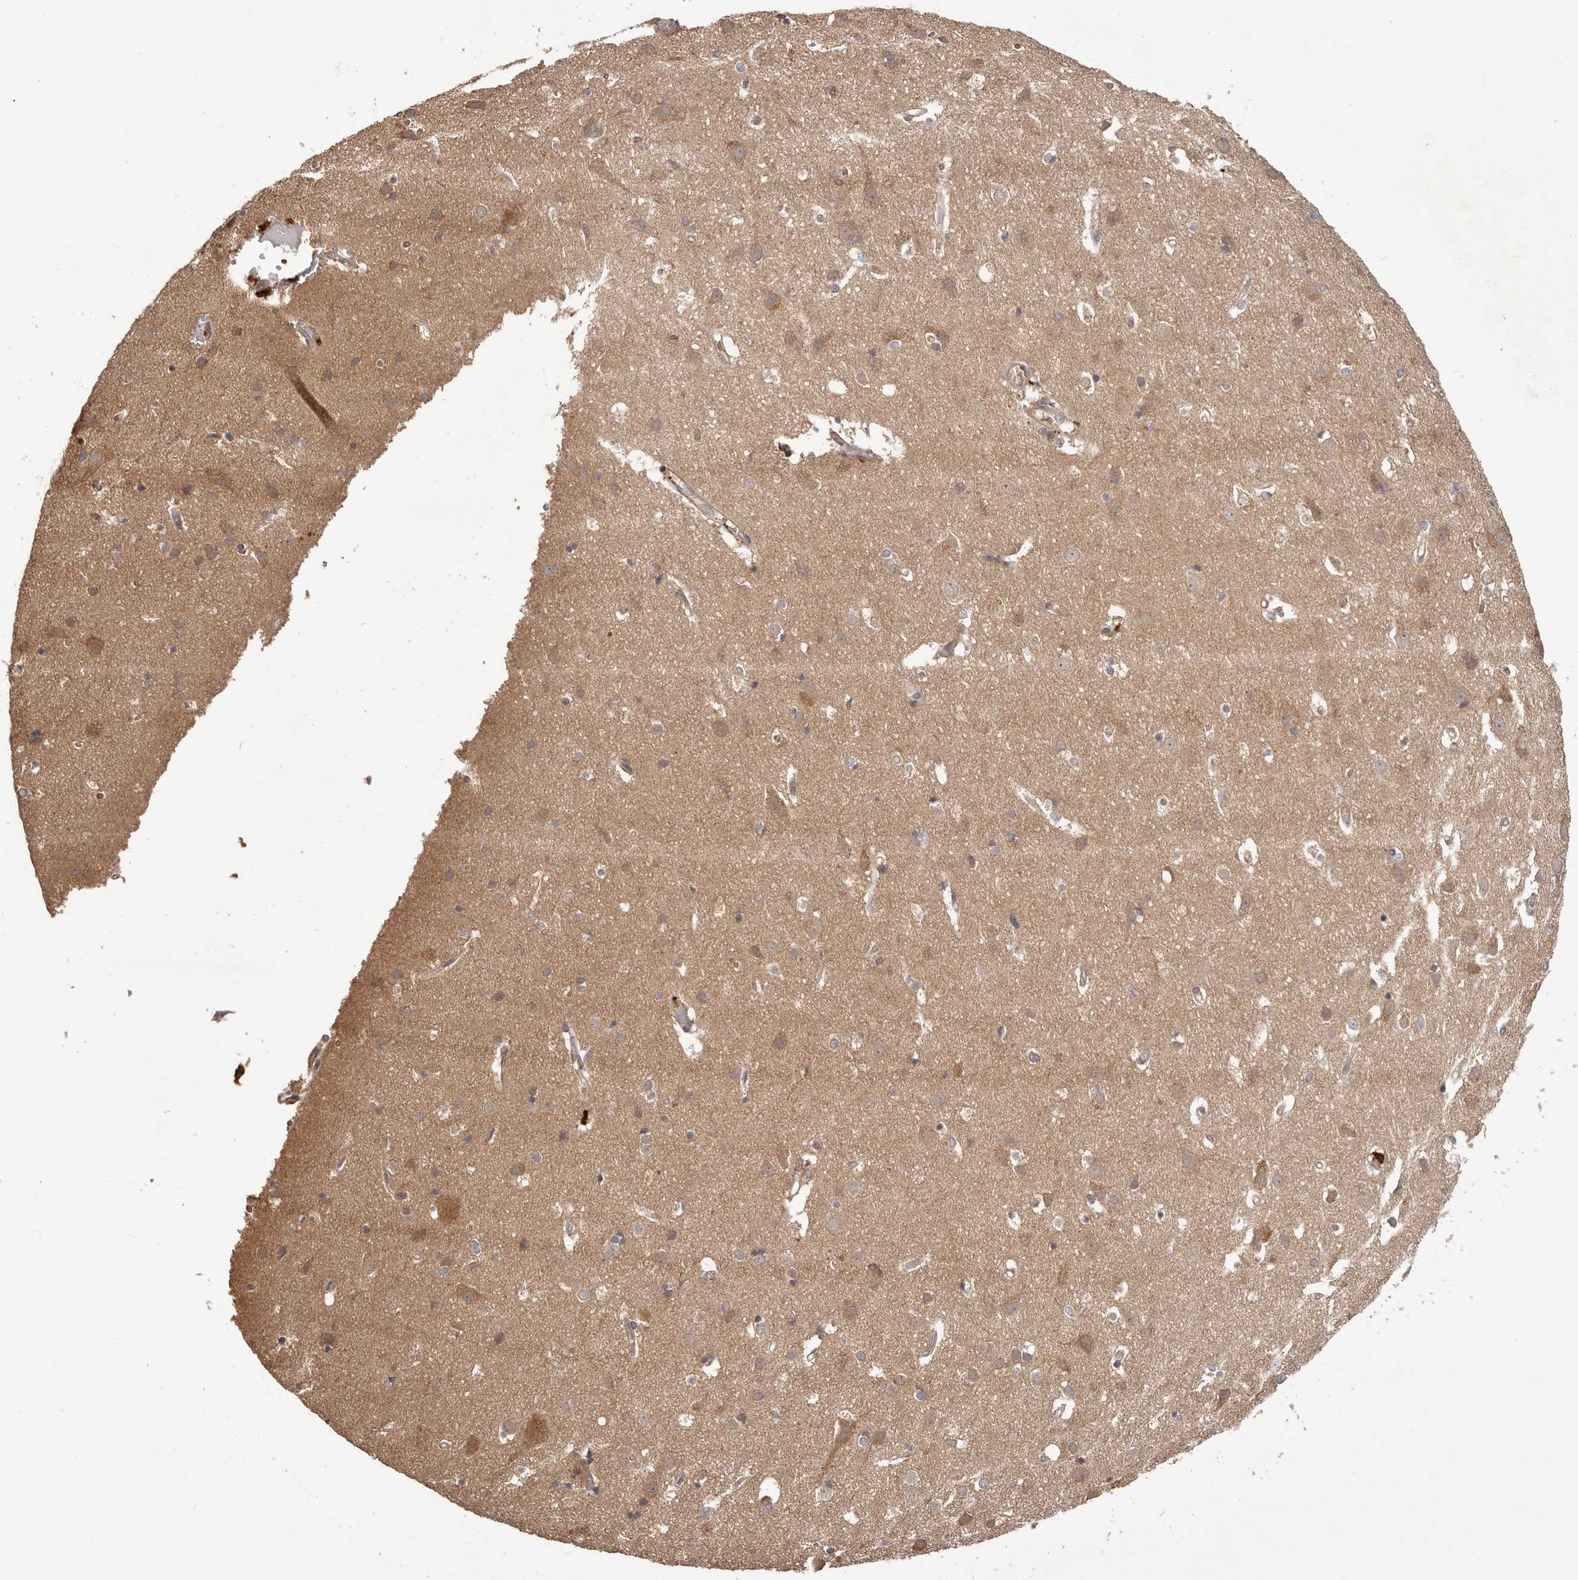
{"staining": {"intensity": "moderate", "quantity": "25%-75%", "location": "cytoplasmic/membranous"}, "tissue": "cerebral cortex", "cell_type": "Endothelial cells", "image_type": "normal", "snomed": [{"axis": "morphology", "description": "Normal tissue, NOS"}, {"axis": "topography", "description": "Cerebral cortex"}], "caption": "Unremarkable cerebral cortex displays moderate cytoplasmic/membranous staining in approximately 25%-75% of endothelial cells.", "gene": "UBR2", "patient": {"sex": "male", "age": 54}}